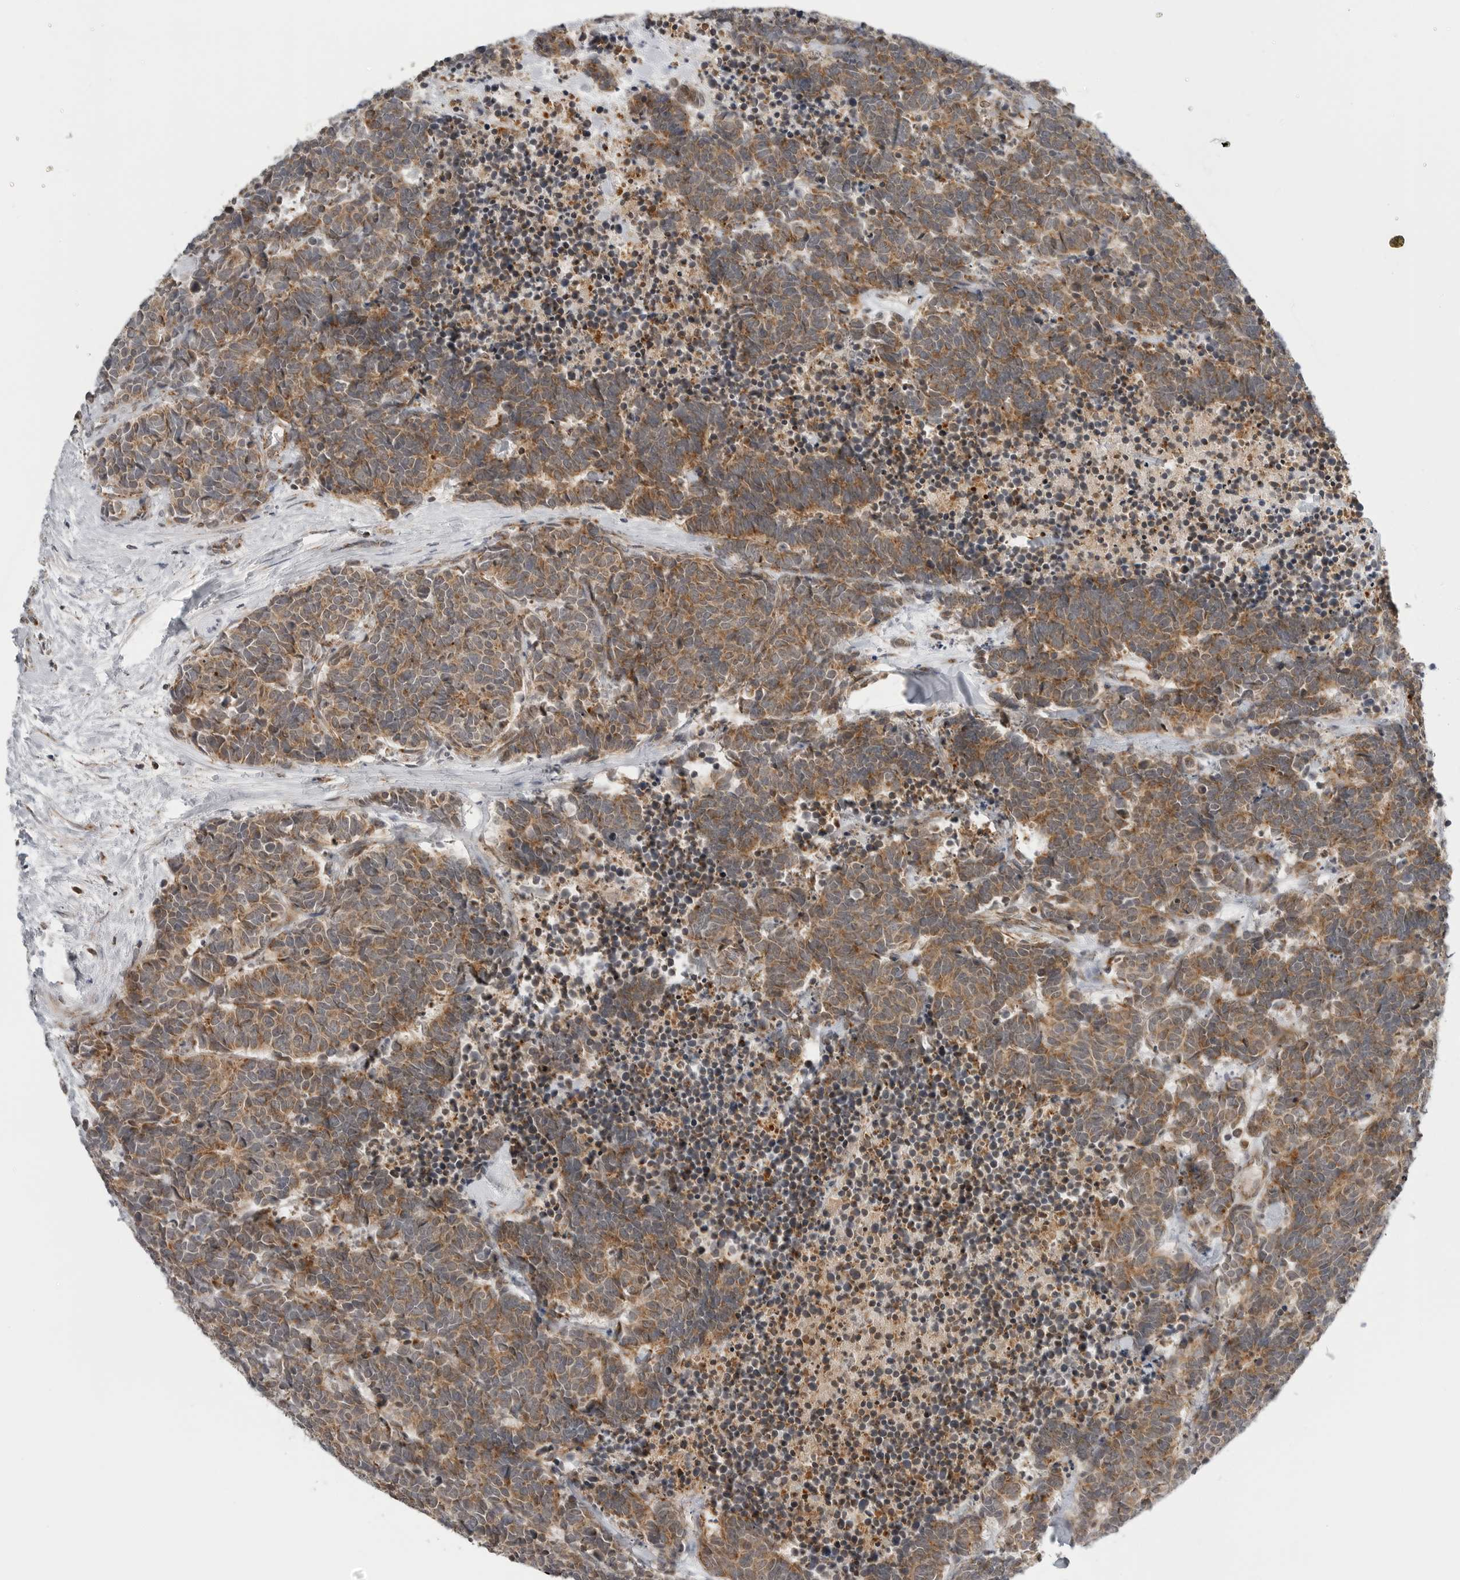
{"staining": {"intensity": "moderate", "quantity": ">75%", "location": "cytoplasmic/membranous"}, "tissue": "carcinoid", "cell_type": "Tumor cells", "image_type": "cancer", "snomed": [{"axis": "morphology", "description": "Carcinoma, NOS"}, {"axis": "morphology", "description": "Carcinoid, malignant, NOS"}, {"axis": "topography", "description": "Urinary bladder"}], "caption": "Human carcinoid stained for a protein (brown) exhibits moderate cytoplasmic/membranous positive staining in about >75% of tumor cells.", "gene": "PEX2", "patient": {"sex": "male", "age": 57}}